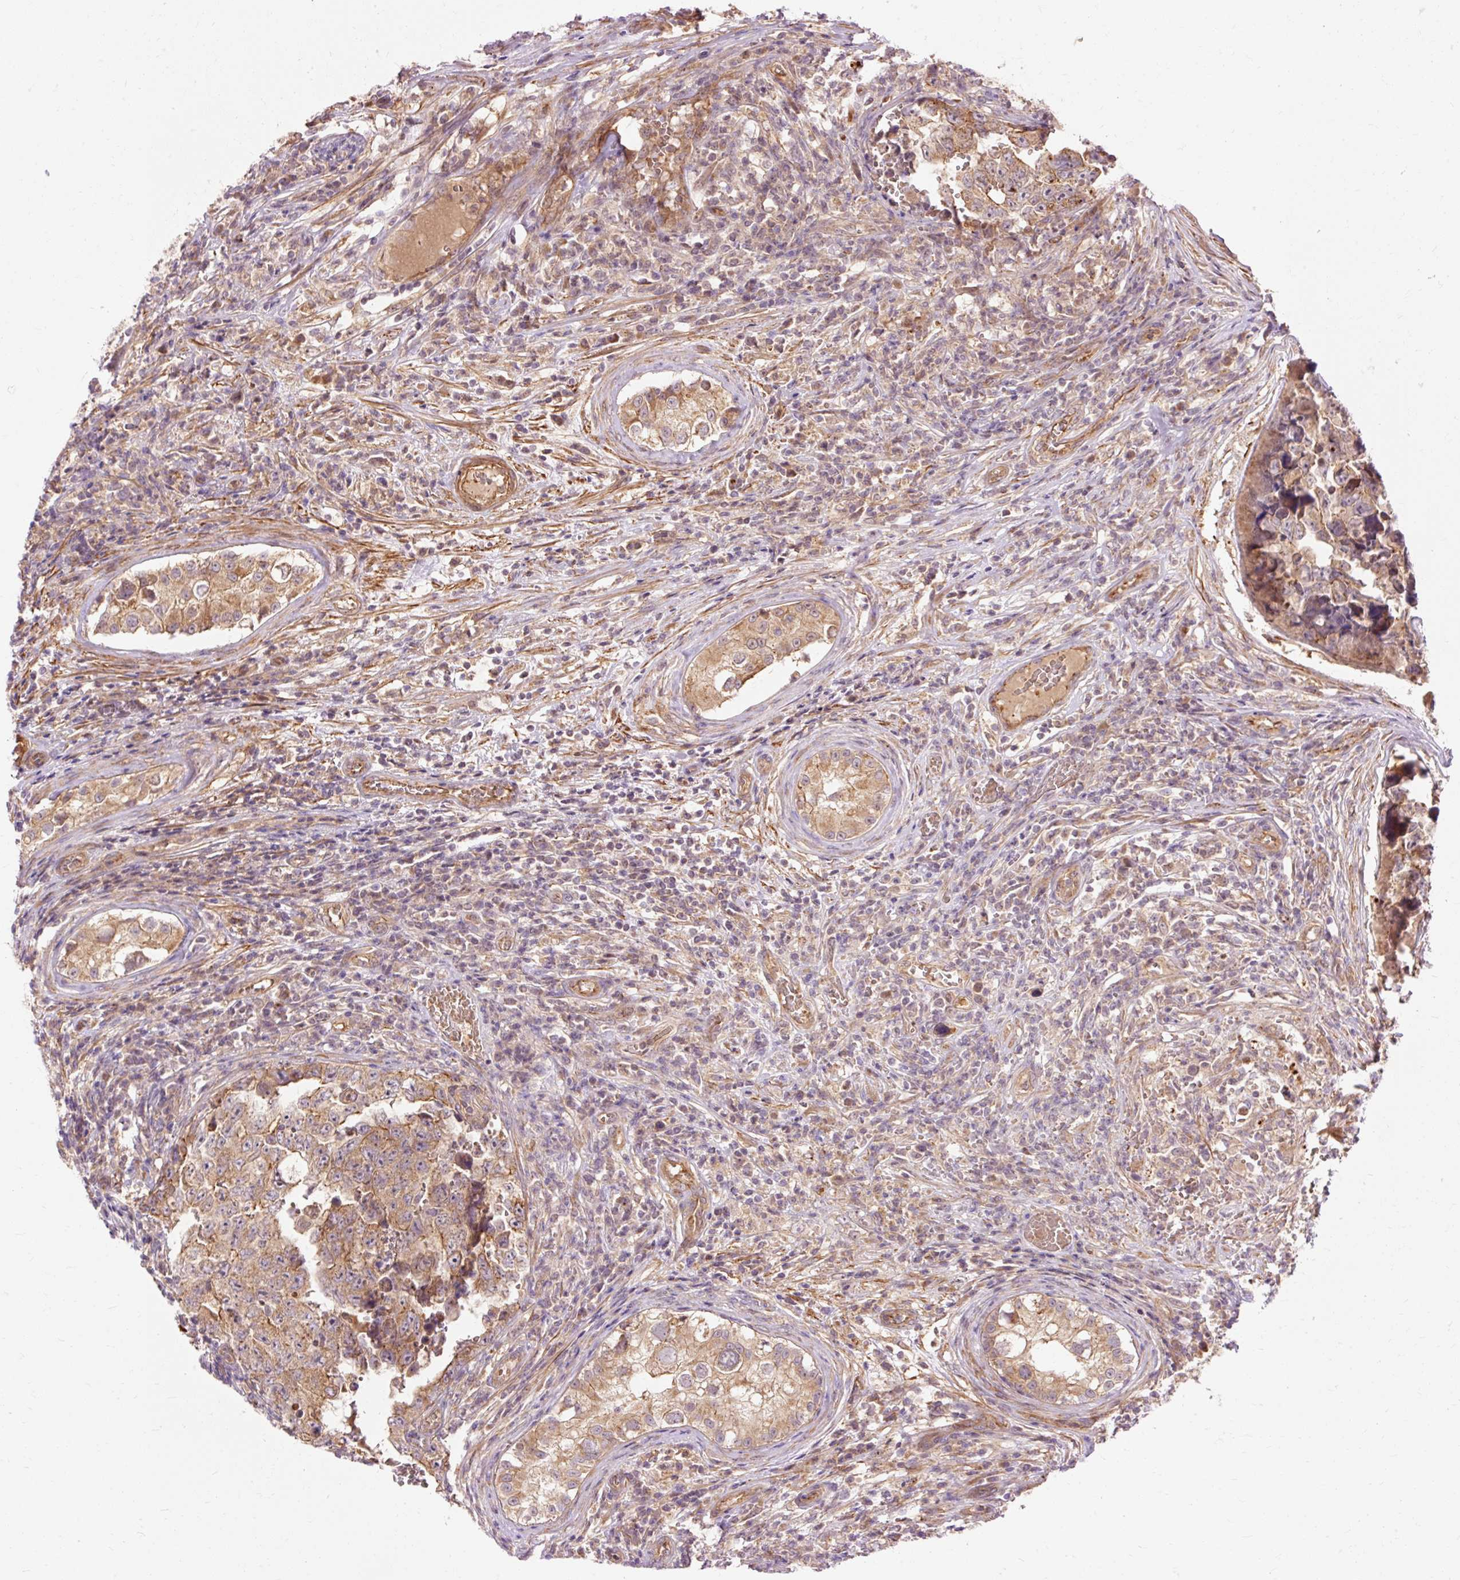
{"staining": {"intensity": "moderate", "quantity": ">75%", "location": "cytoplasmic/membranous"}, "tissue": "testis cancer", "cell_type": "Tumor cells", "image_type": "cancer", "snomed": [{"axis": "morphology", "description": "Carcinoma, Embryonal, NOS"}, {"axis": "topography", "description": "Testis"}], "caption": "IHC of human testis embryonal carcinoma reveals medium levels of moderate cytoplasmic/membranous expression in approximately >75% of tumor cells. The protein of interest is shown in brown color, while the nuclei are stained blue.", "gene": "RIPOR3", "patient": {"sex": "male", "age": 25}}